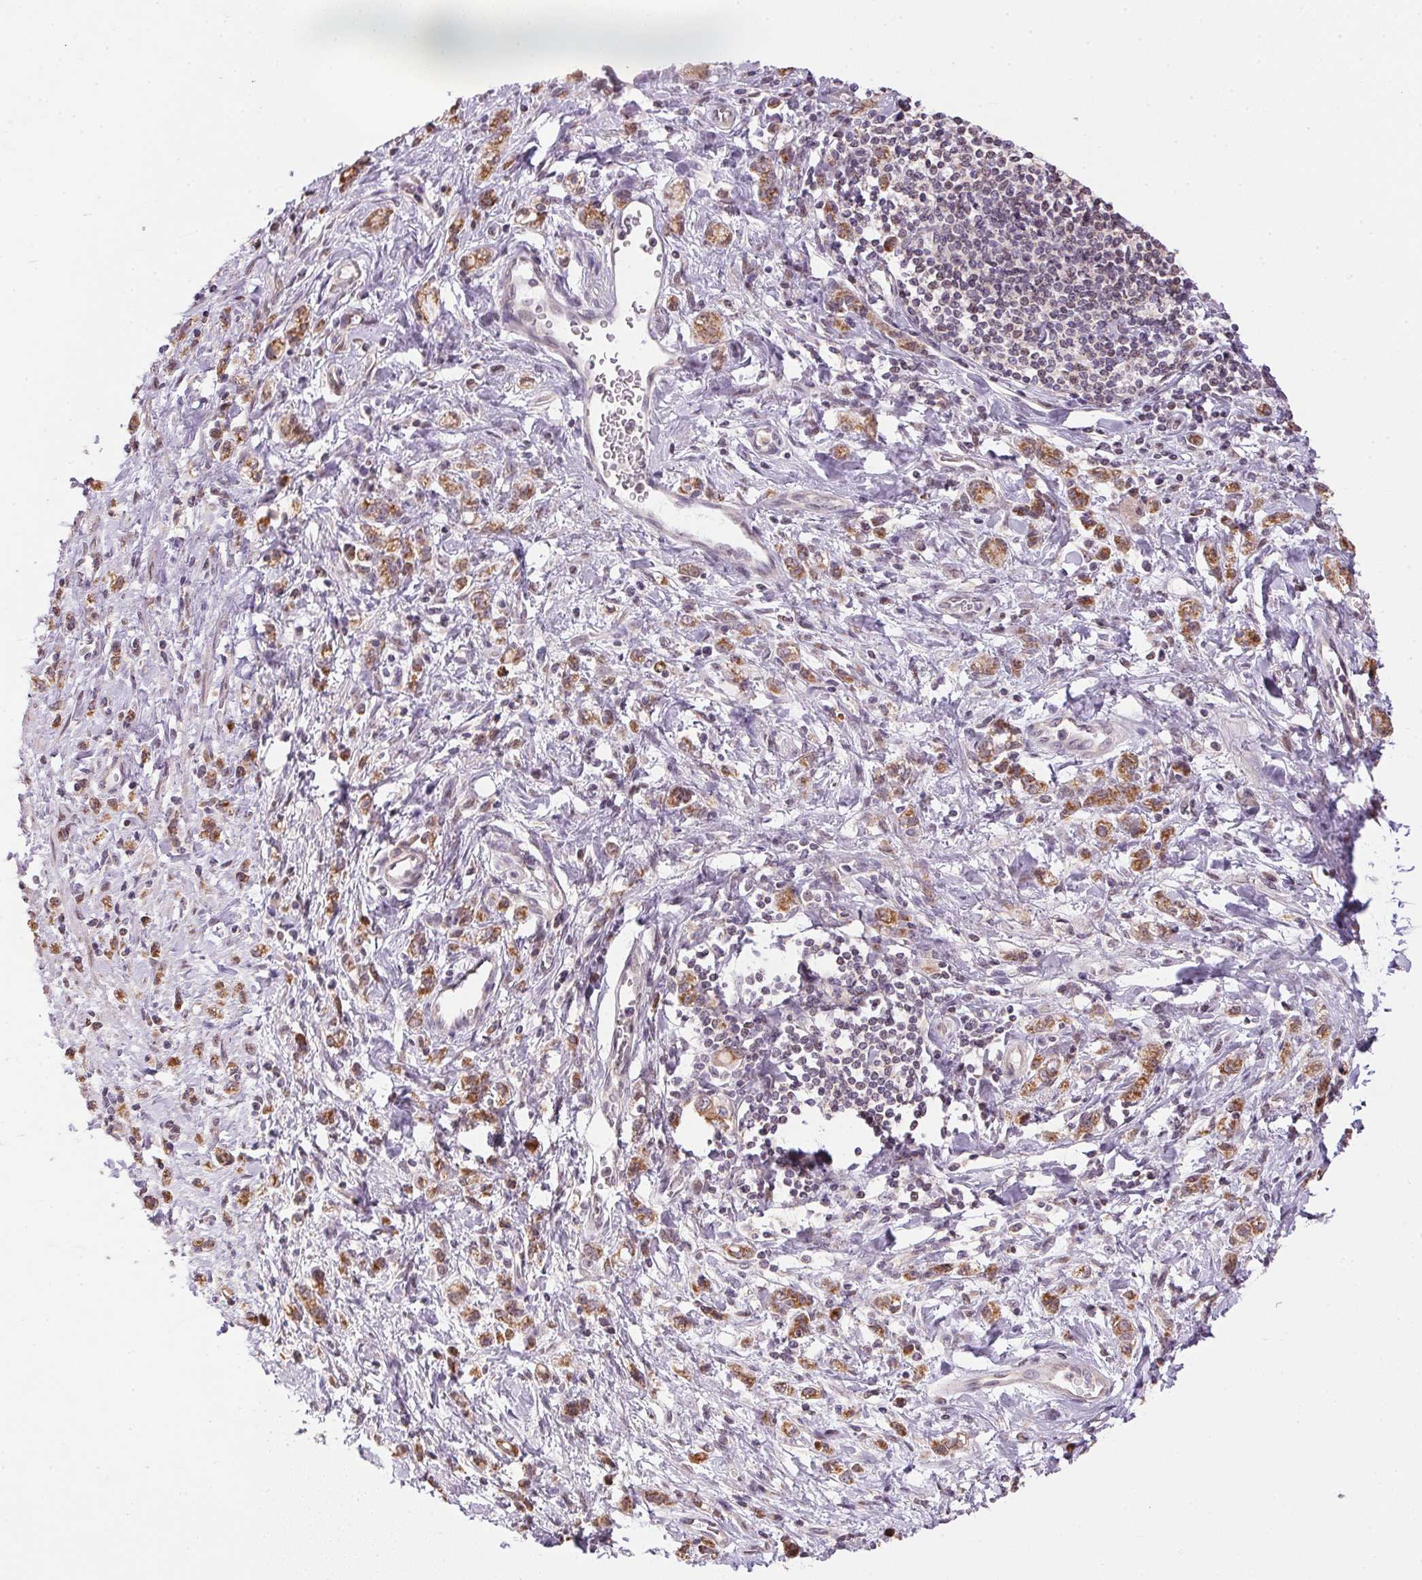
{"staining": {"intensity": "moderate", "quantity": ">75%", "location": "cytoplasmic/membranous"}, "tissue": "stomach cancer", "cell_type": "Tumor cells", "image_type": "cancer", "snomed": [{"axis": "morphology", "description": "Adenocarcinoma, NOS"}, {"axis": "topography", "description": "Stomach"}], "caption": "There is medium levels of moderate cytoplasmic/membranous staining in tumor cells of adenocarcinoma (stomach), as demonstrated by immunohistochemical staining (brown color).", "gene": "SC5D", "patient": {"sex": "male", "age": 77}}